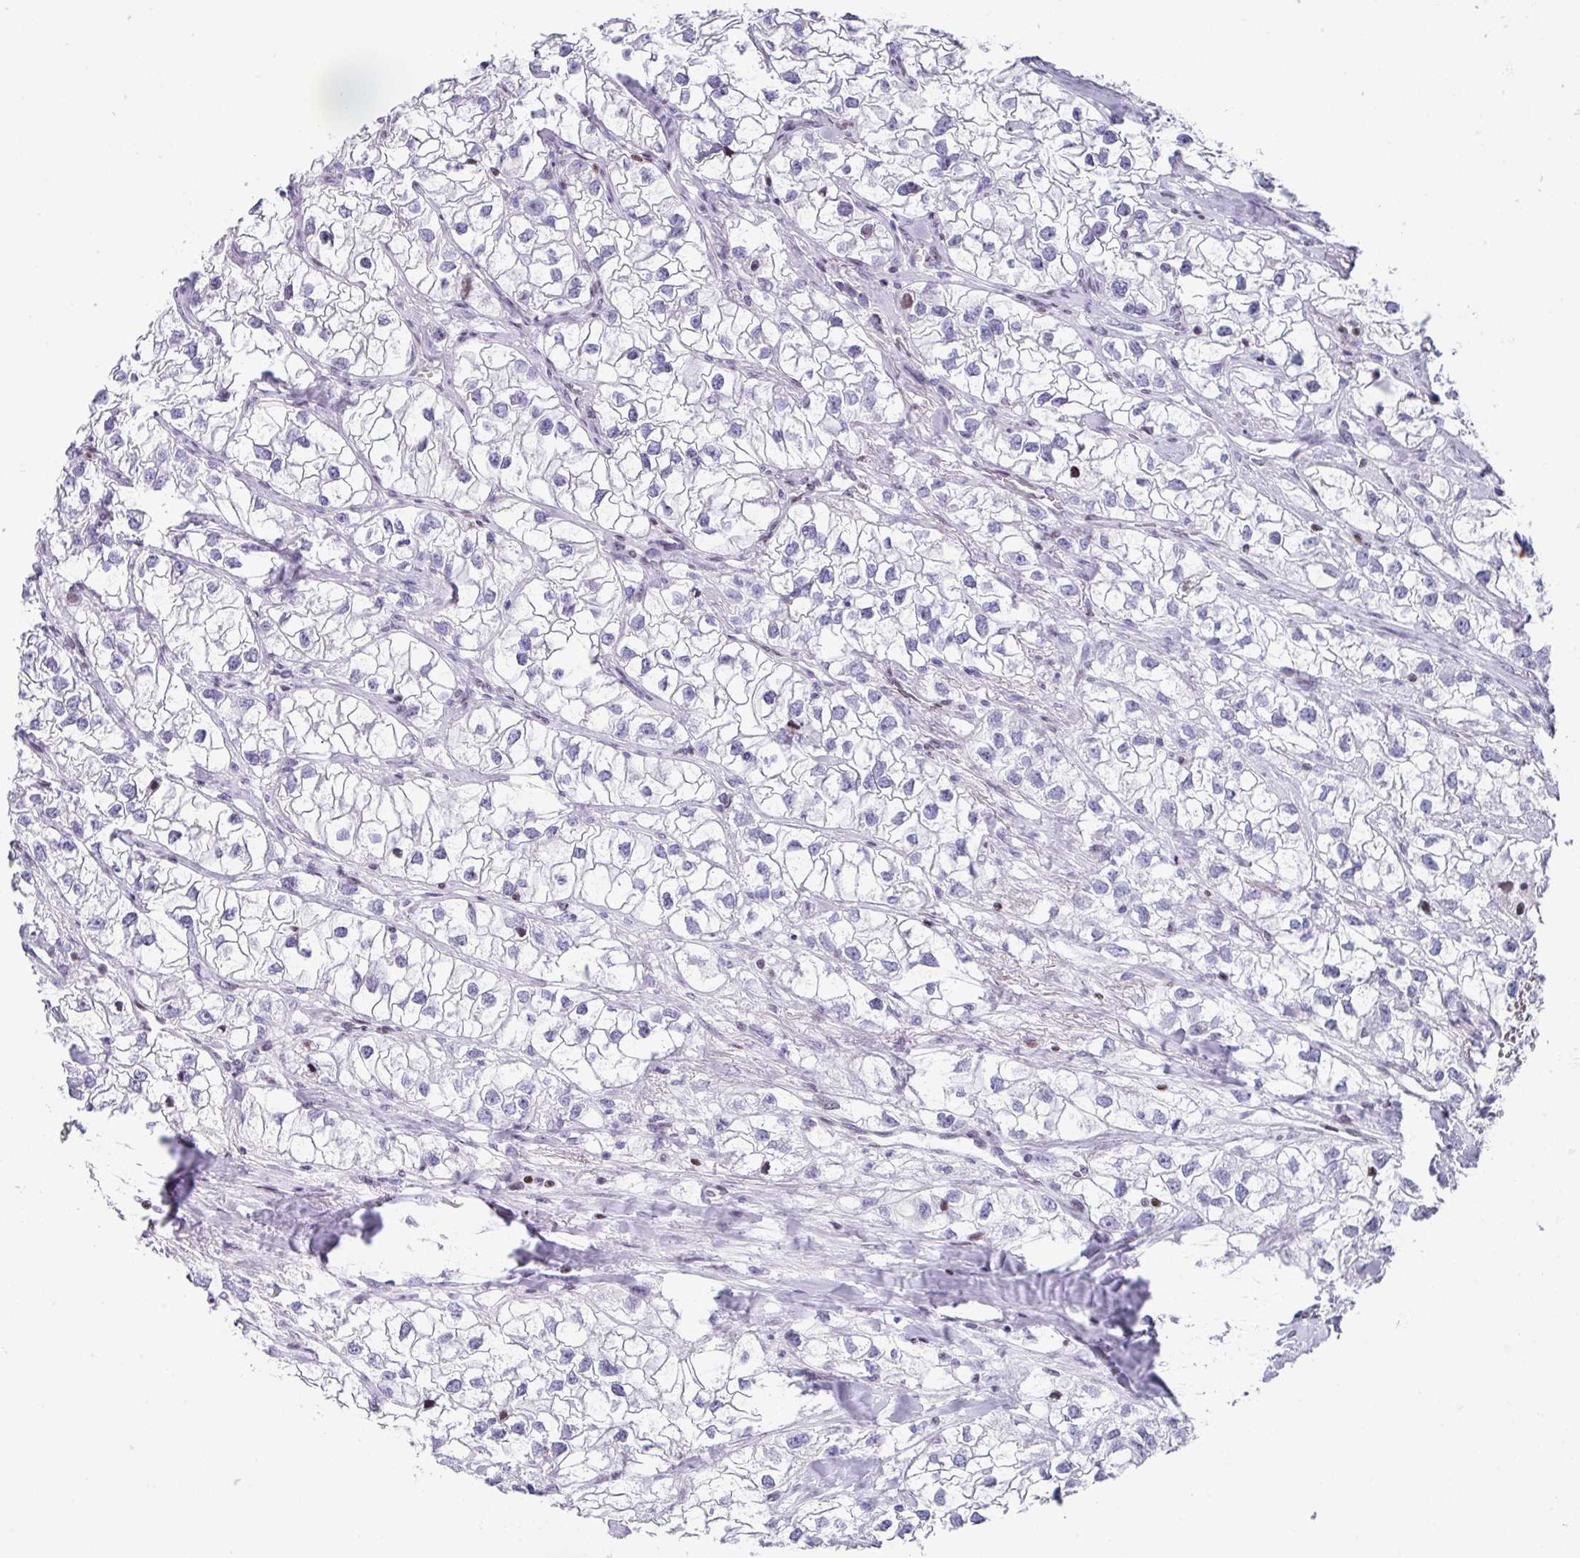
{"staining": {"intensity": "negative", "quantity": "none", "location": "none"}, "tissue": "renal cancer", "cell_type": "Tumor cells", "image_type": "cancer", "snomed": [{"axis": "morphology", "description": "Adenocarcinoma, NOS"}, {"axis": "topography", "description": "Kidney"}], "caption": "IHC histopathology image of adenocarcinoma (renal) stained for a protein (brown), which demonstrates no positivity in tumor cells. (Brightfield microscopy of DAB (3,3'-diaminobenzidine) IHC at high magnification).", "gene": "TCF3", "patient": {"sex": "male", "age": 59}}